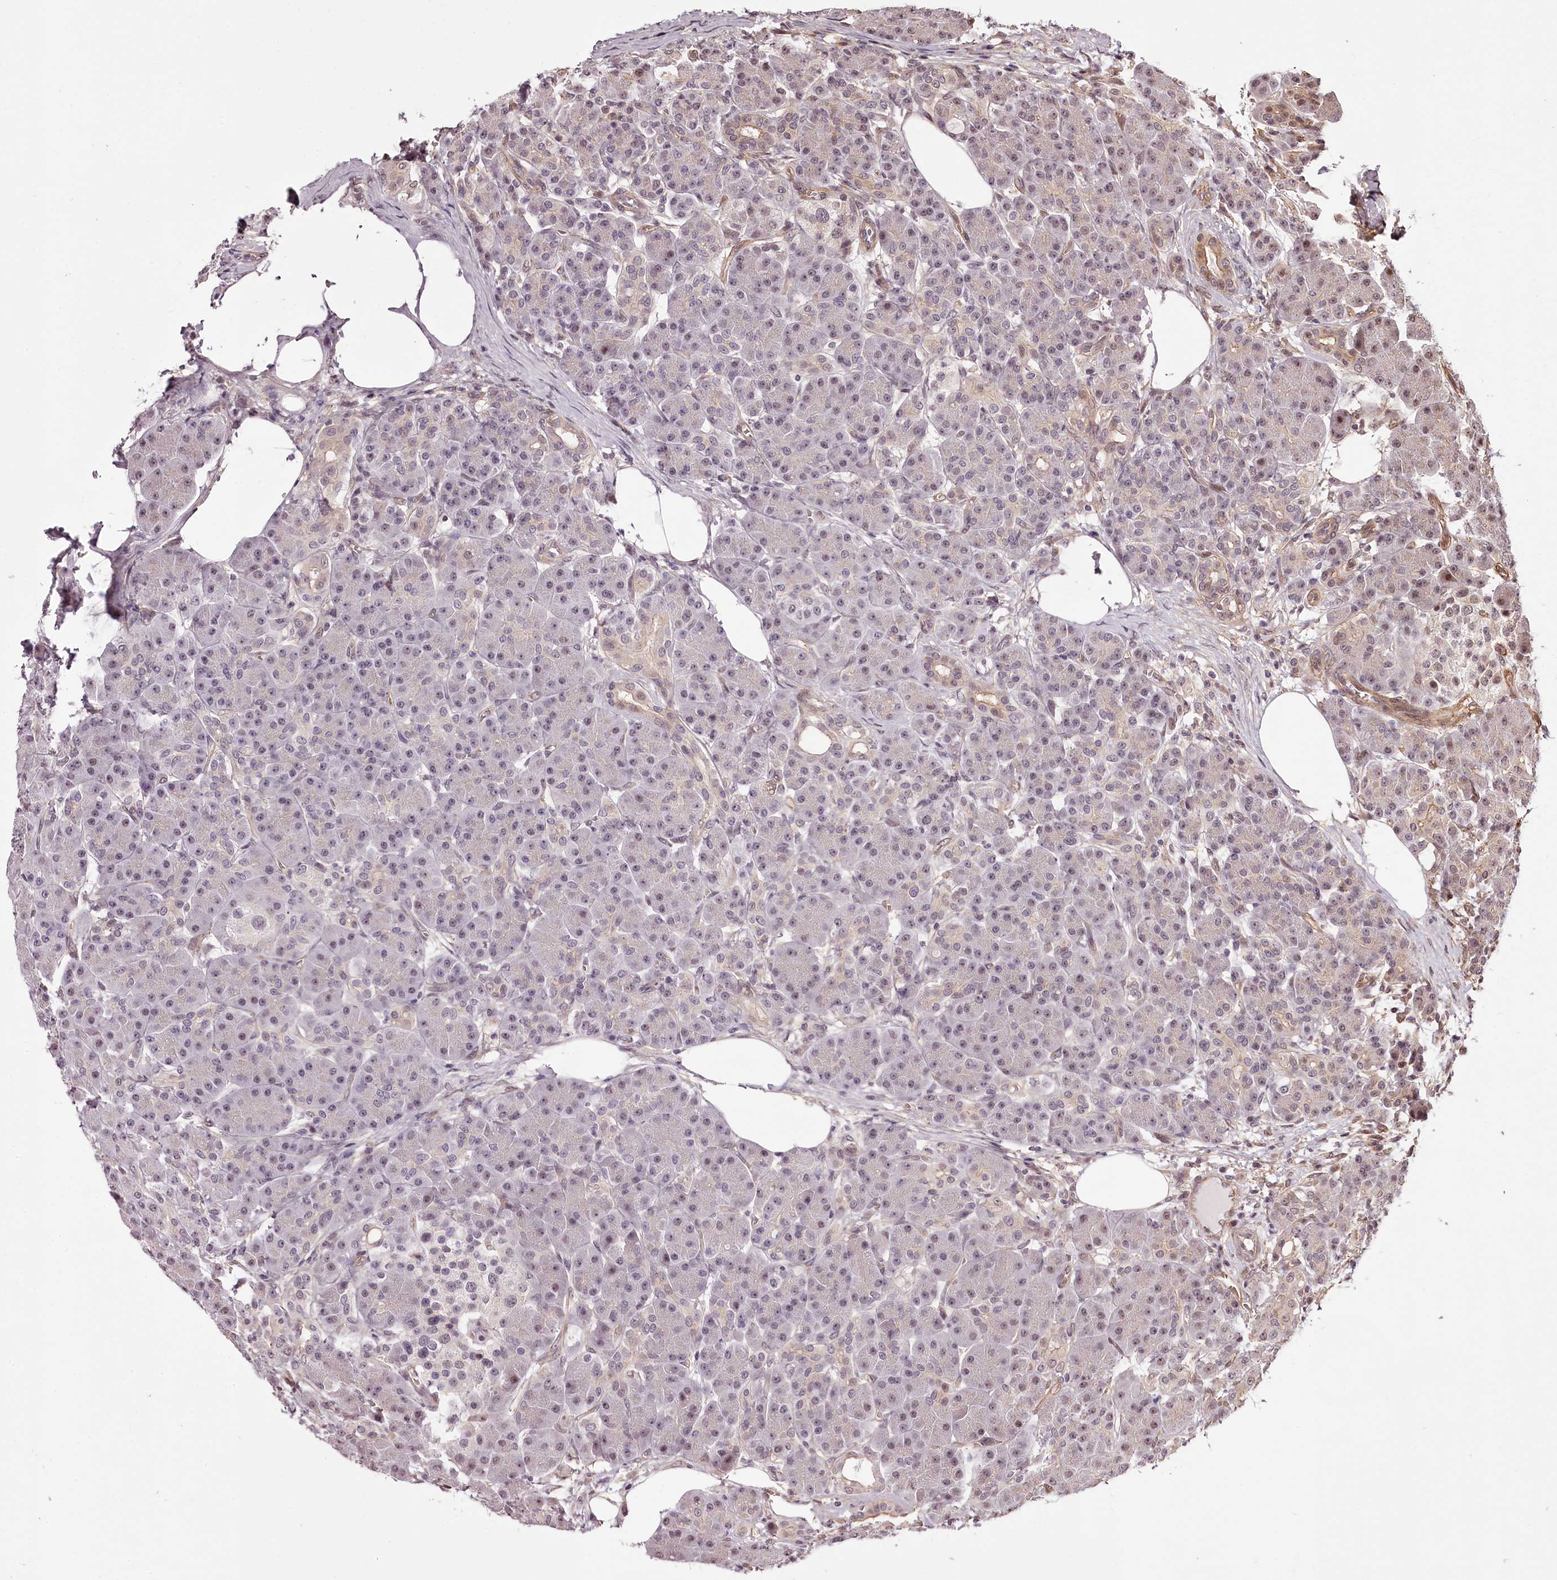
{"staining": {"intensity": "weak", "quantity": "<25%", "location": "nuclear"}, "tissue": "pancreas", "cell_type": "Exocrine glandular cells", "image_type": "normal", "snomed": [{"axis": "morphology", "description": "Normal tissue, NOS"}, {"axis": "topography", "description": "Pancreas"}], "caption": "Immunohistochemical staining of normal human pancreas displays no significant positivity in exocrine glandular cells. (Immunohistochemistry, brightfield microscopy, high magnification).", "gene": "TTC33", "patient": {"sex": "male", "age": 63}}